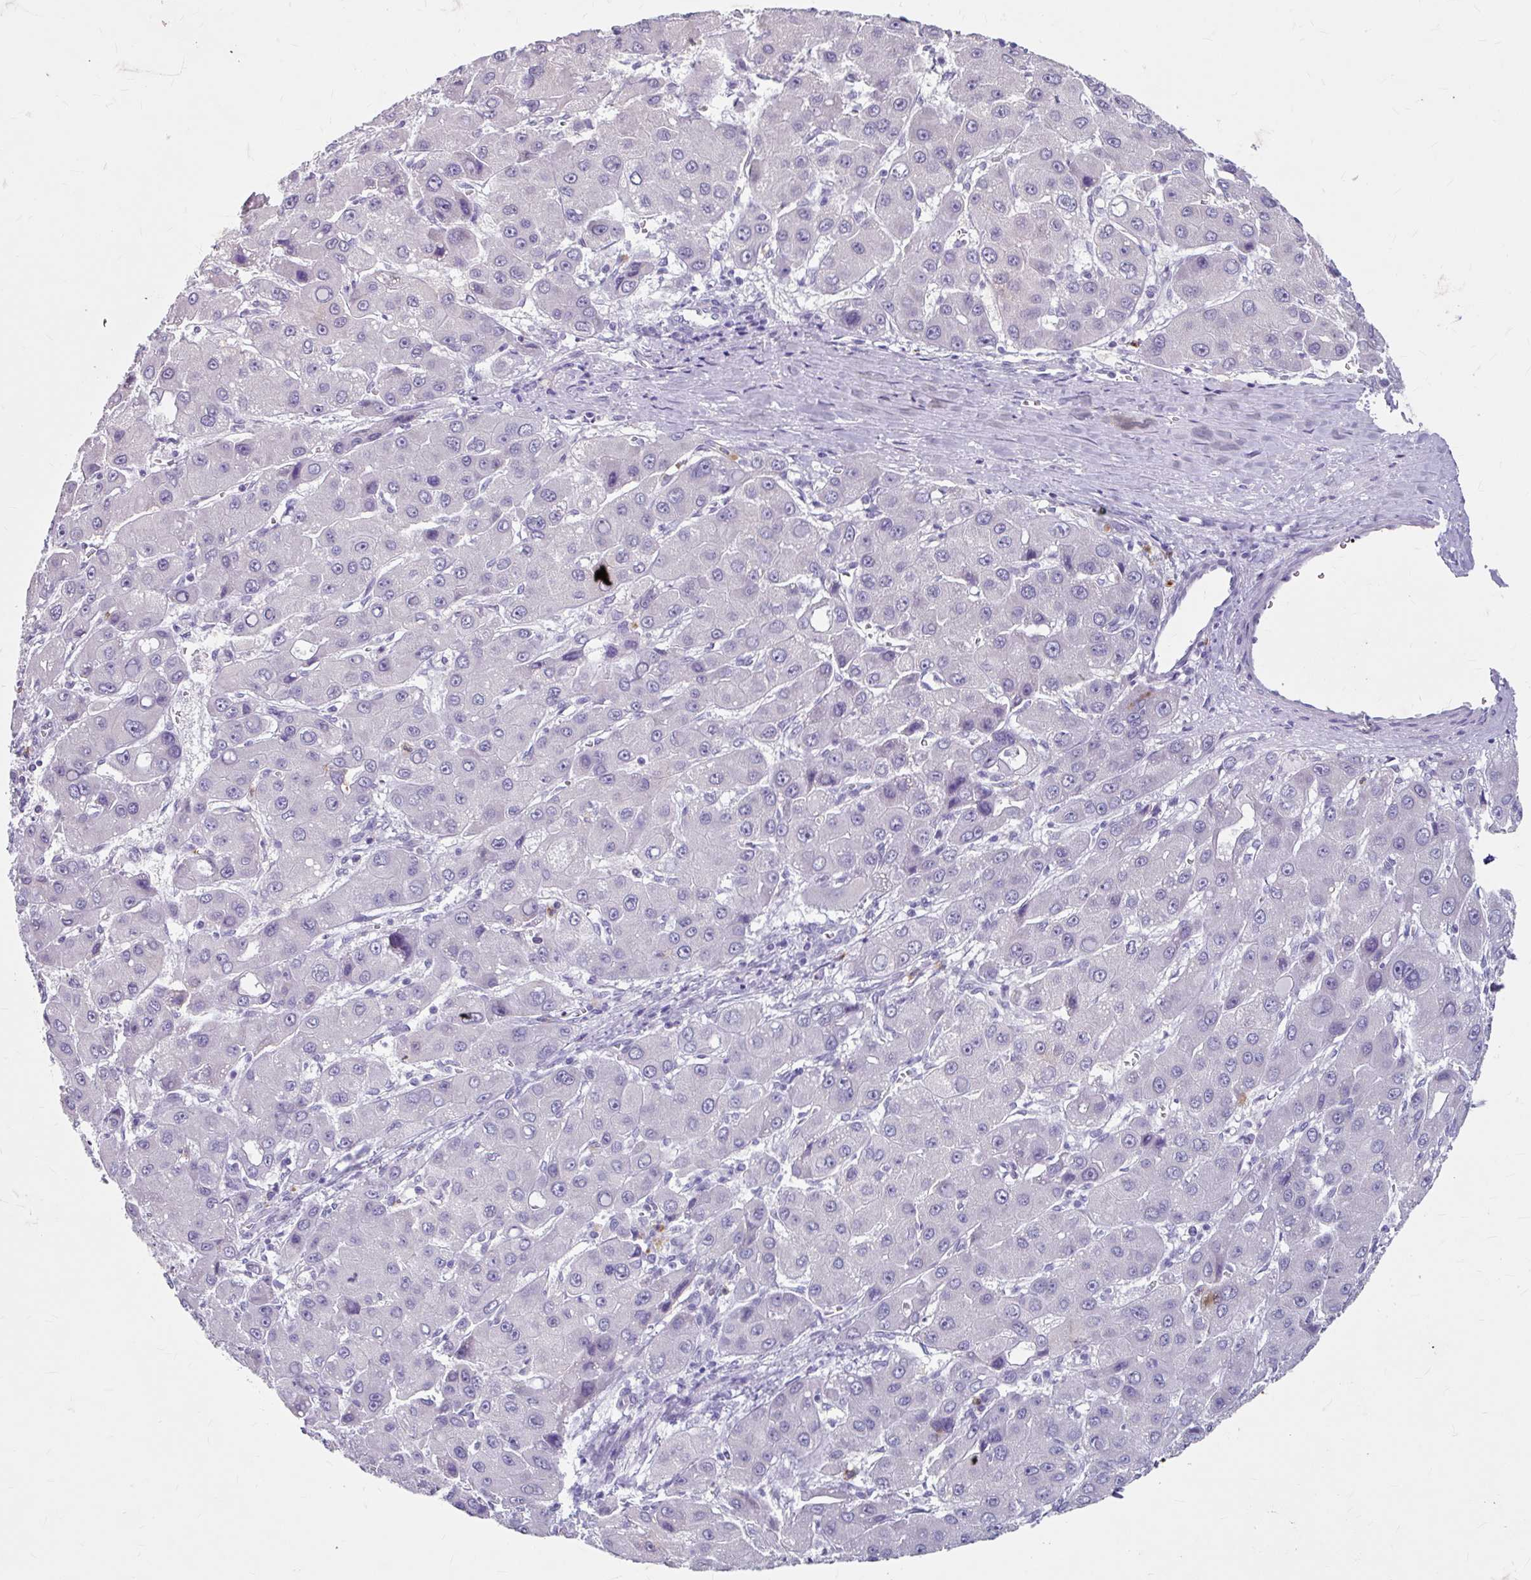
{"staining": {"intensity": "negative", "quantity": "none", "location": "none"}, "tissue": "liver cancer", "cell_type": "Tumor cells", "image_type": "cancer", "snomed": [{"axis": "morphology", "description": "Carcinoma, Hepatocellular, NOS"}, {"axis": "topography", "description": "Liver"}], "caption": "IHC photomicrograph of neoplastic tissue: hepatocellular carcinoma (liver) stained with DAB (3,3'-diaminobenzidine) shows no significant protein expression in tumor cells.", "gene": "ANKRD1", "patient": {"sex": "male", "age": 55}}